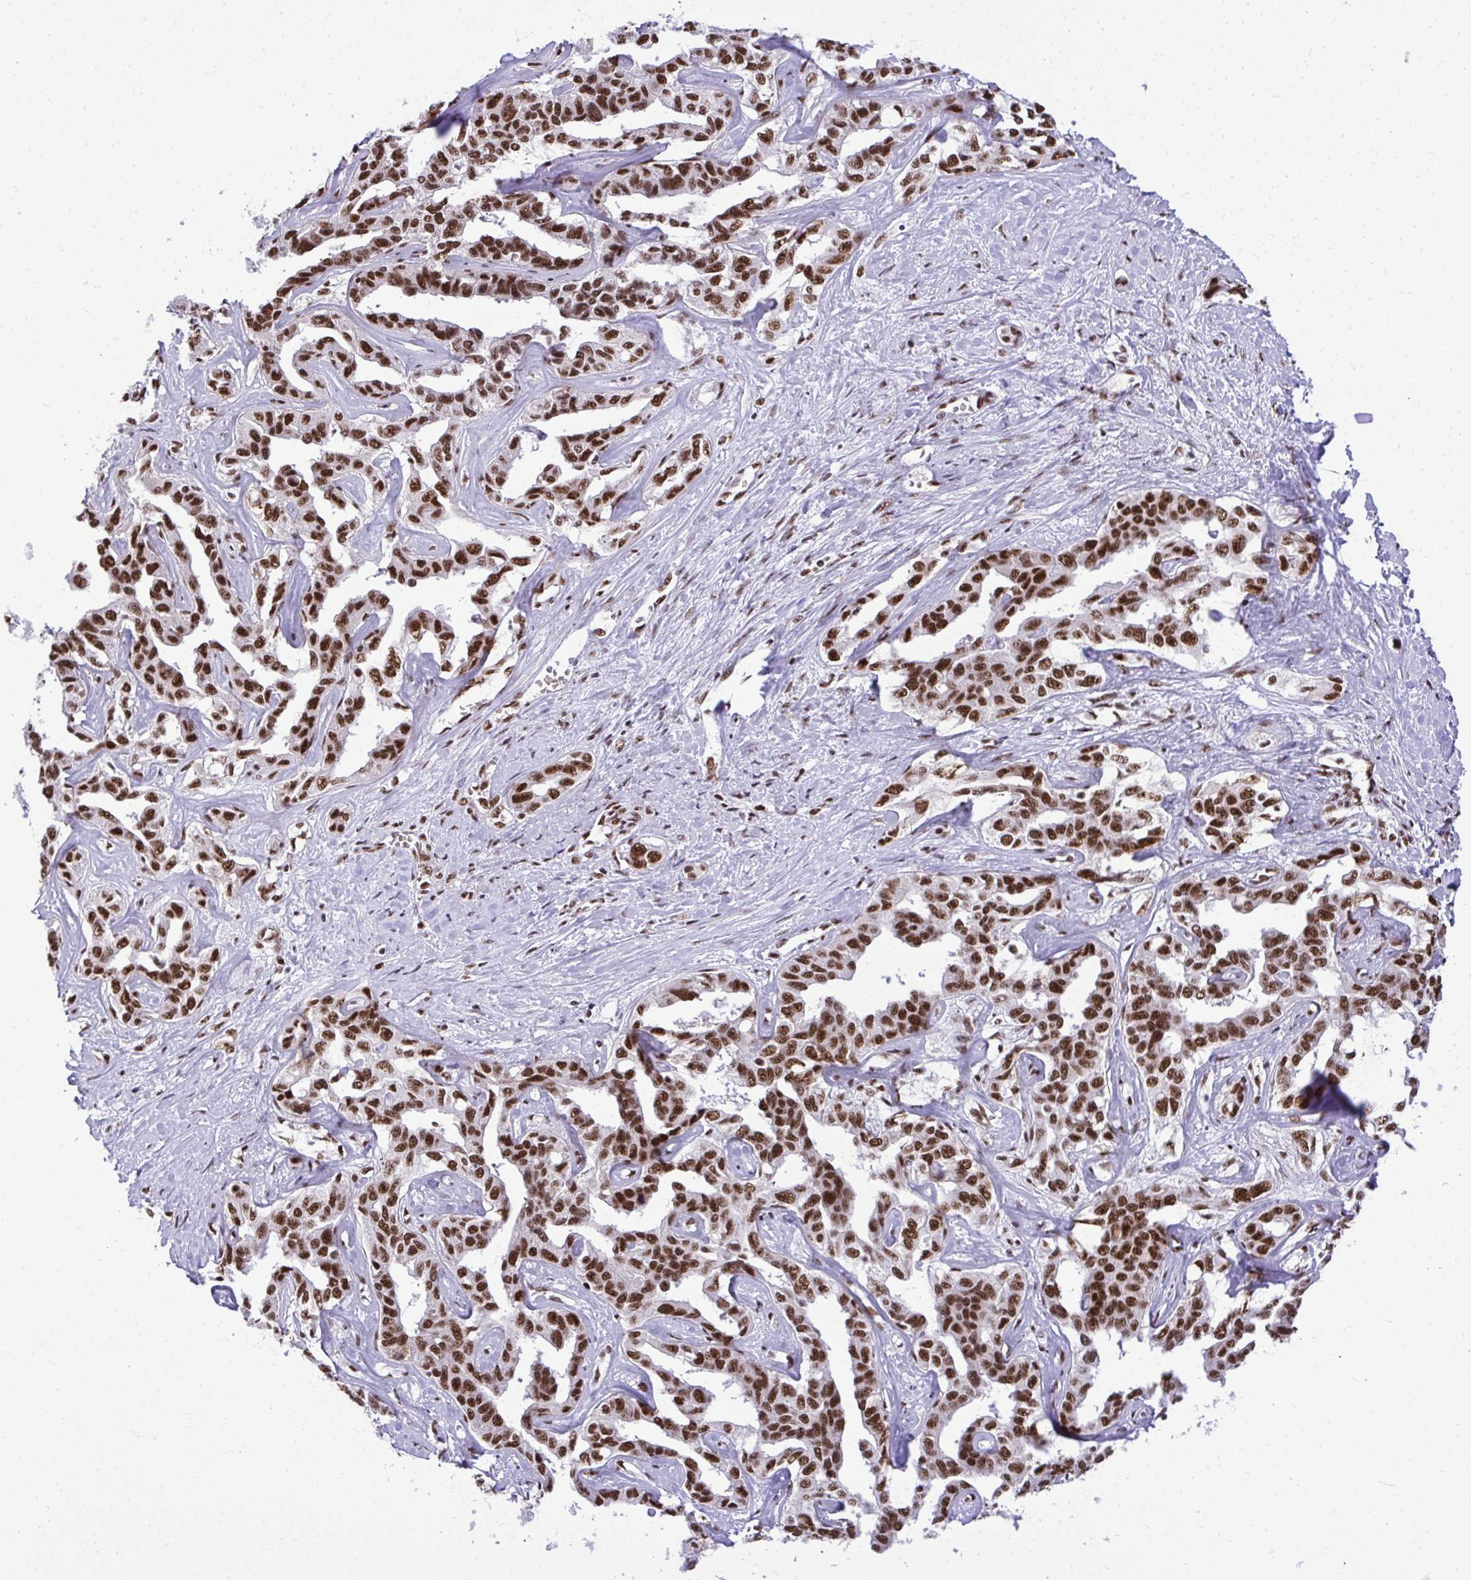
{"staining": {"intensity": "strong", "quantity": ">75%", "location": "nuclear"}, "tissue": "liver cancer", "cell_type": "Tumor cells", "image_type": "cancer", "snomed": [{"axis": "morphology", "description": "Cholangiocarcinoma"}, {"axis": "topography", "description": "Liver"}], "caption": "Brown immunohistochemical staining in liver cancer reveals strong nuclear staining in about >75% of tumor cells. (brown staining indicates protein expression, while blue staining denotes nuclei).", "gene": "PRPF19", "patient": {"sex": "male", "age": 59}}